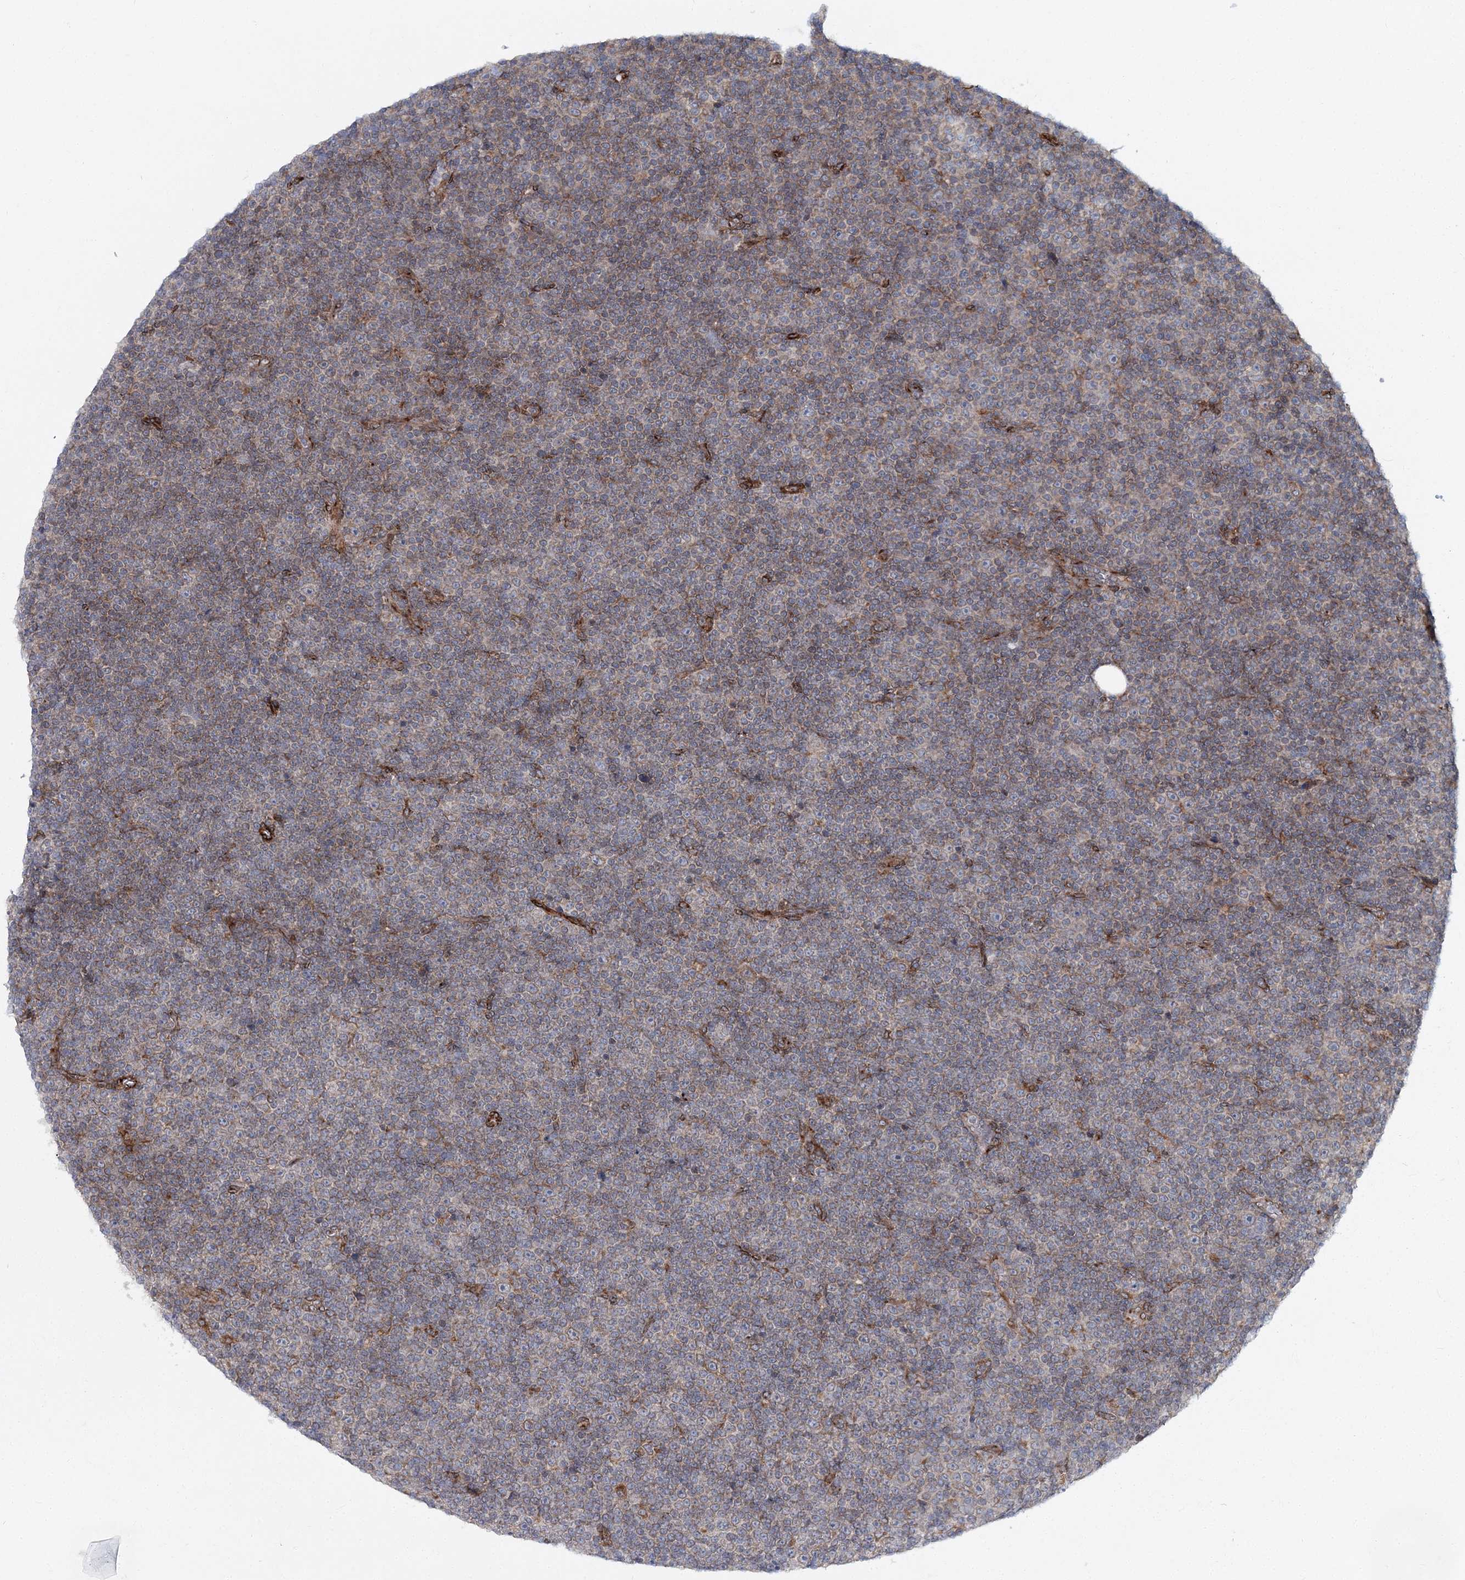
{"staining": {"intensity": "weak", "quantity": "<25%", "location": "cytoplasmic/membranous"}, "tissue": "lymphoma", "cell_type": "Tumor cells", "image_type": "cancer", "snomed": [{"axis": "morphology", "description": "Malignant lymphoma, non-Hodgkin's type, Low grade"}, {"axis": "topography", "description": "Lymph node"}], "caption": "Immunohistochemistry of low-grade malignant lymphoma, non-Hodgkin's type displays no expression in tumor cells. Brightfield microscopy of immunohistochemistry stained with DAB (3,3'-diaminobenzidine) (brown) and hematoxylin (blue), captured at high magnification.", "gene": "NBAS", "patient": {"sex": "female", "age": 67}}